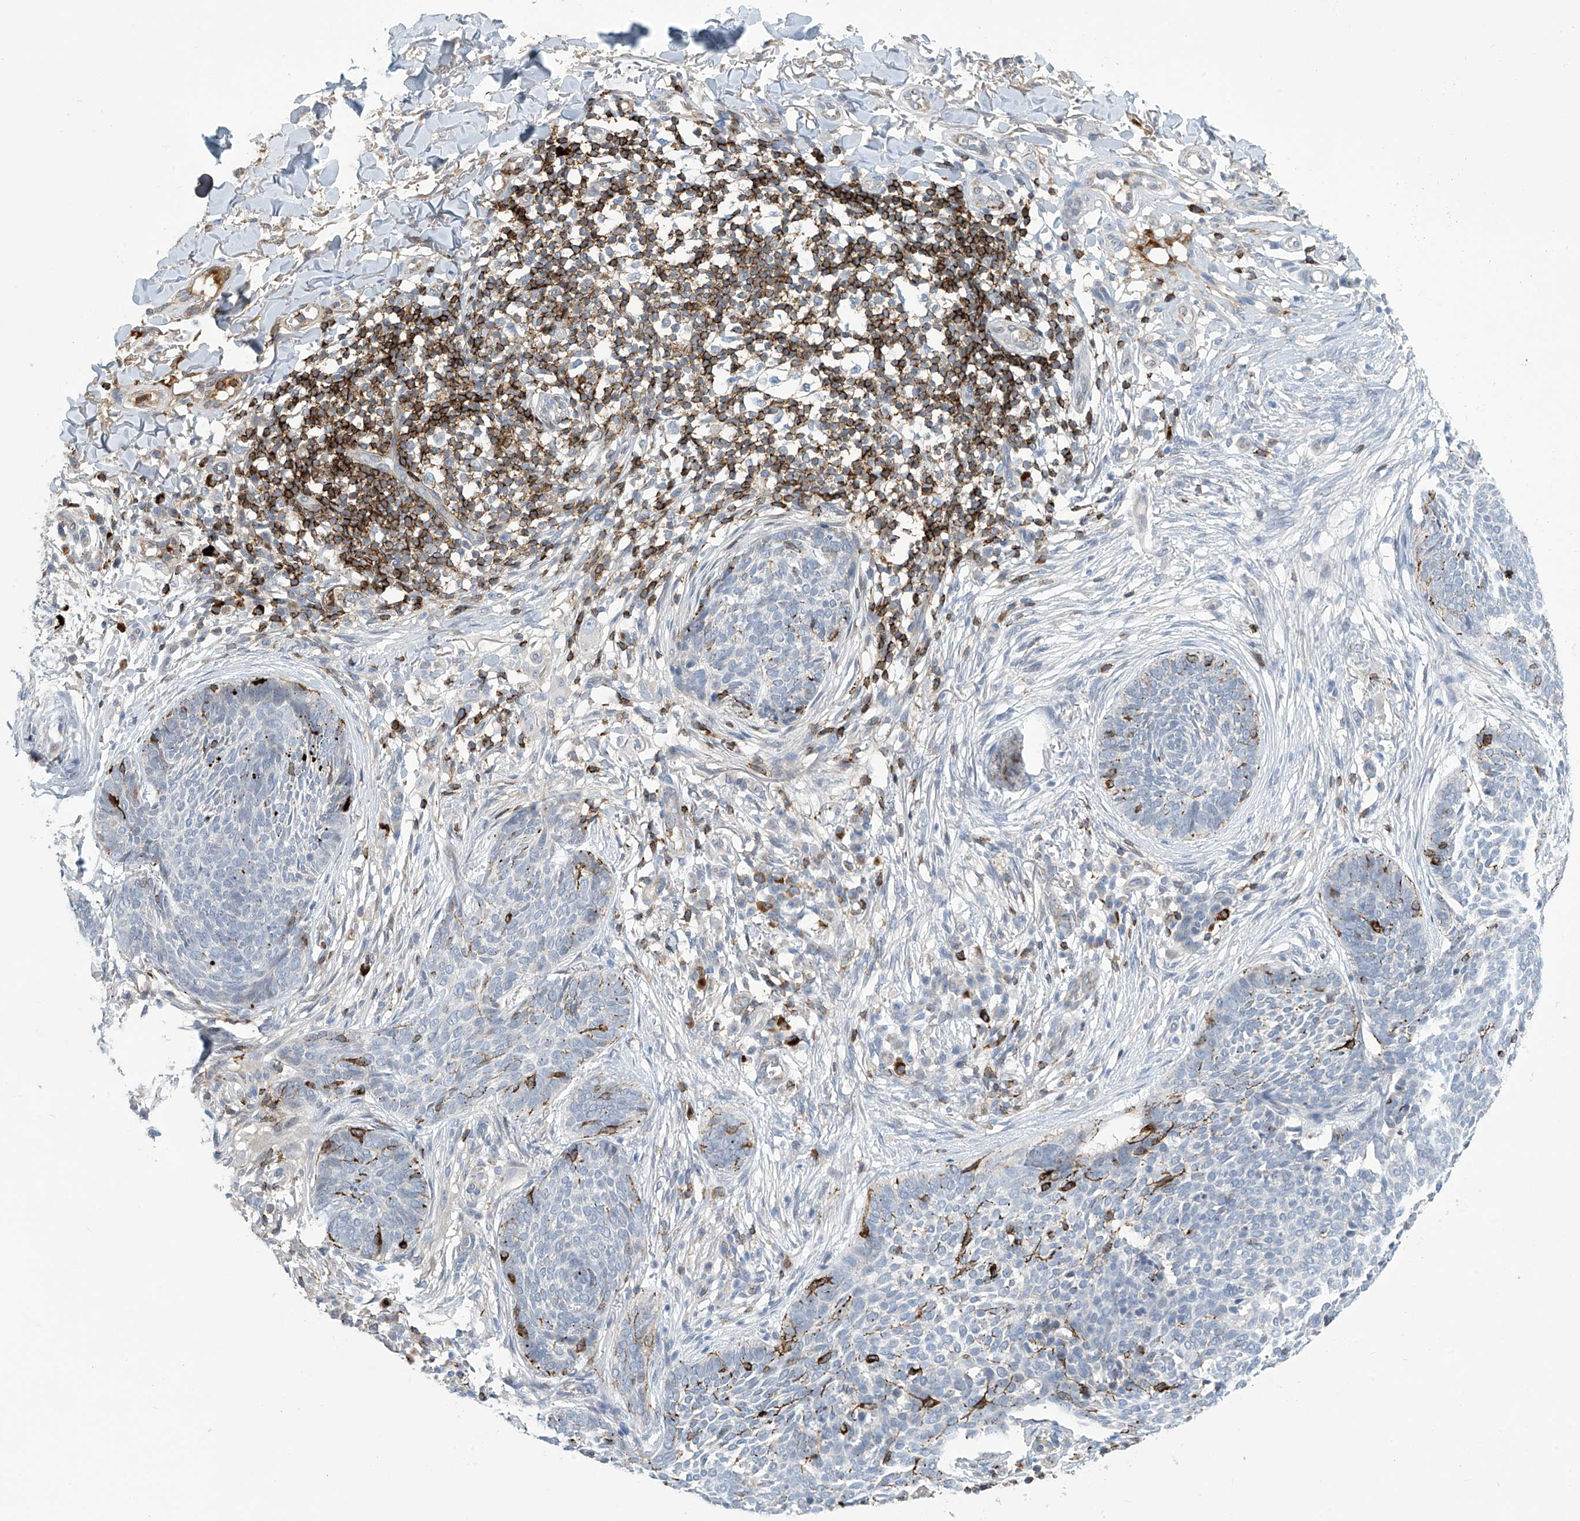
{"staining": {"intensity": "negative", "quantity": "none", "location": "none"}, "tissue": "skin cancer", "cell_type": "Tumor cells", "image_type": "cancer", "snomed": [{"axis": "morphology", "description": "Basal cell carcinoma"}, {"axis": "topography", "description": "Skin"}], "caption": "IHC photomicrograph of human skin cancer (basal cell carcinoma) stained for a protein (brown), which exhibits no staining in tumor cells. (DAB IHC with hematoxylin counter stain).", "gene": "IBA57", "patient": {"sex": "female", "age": 64}}